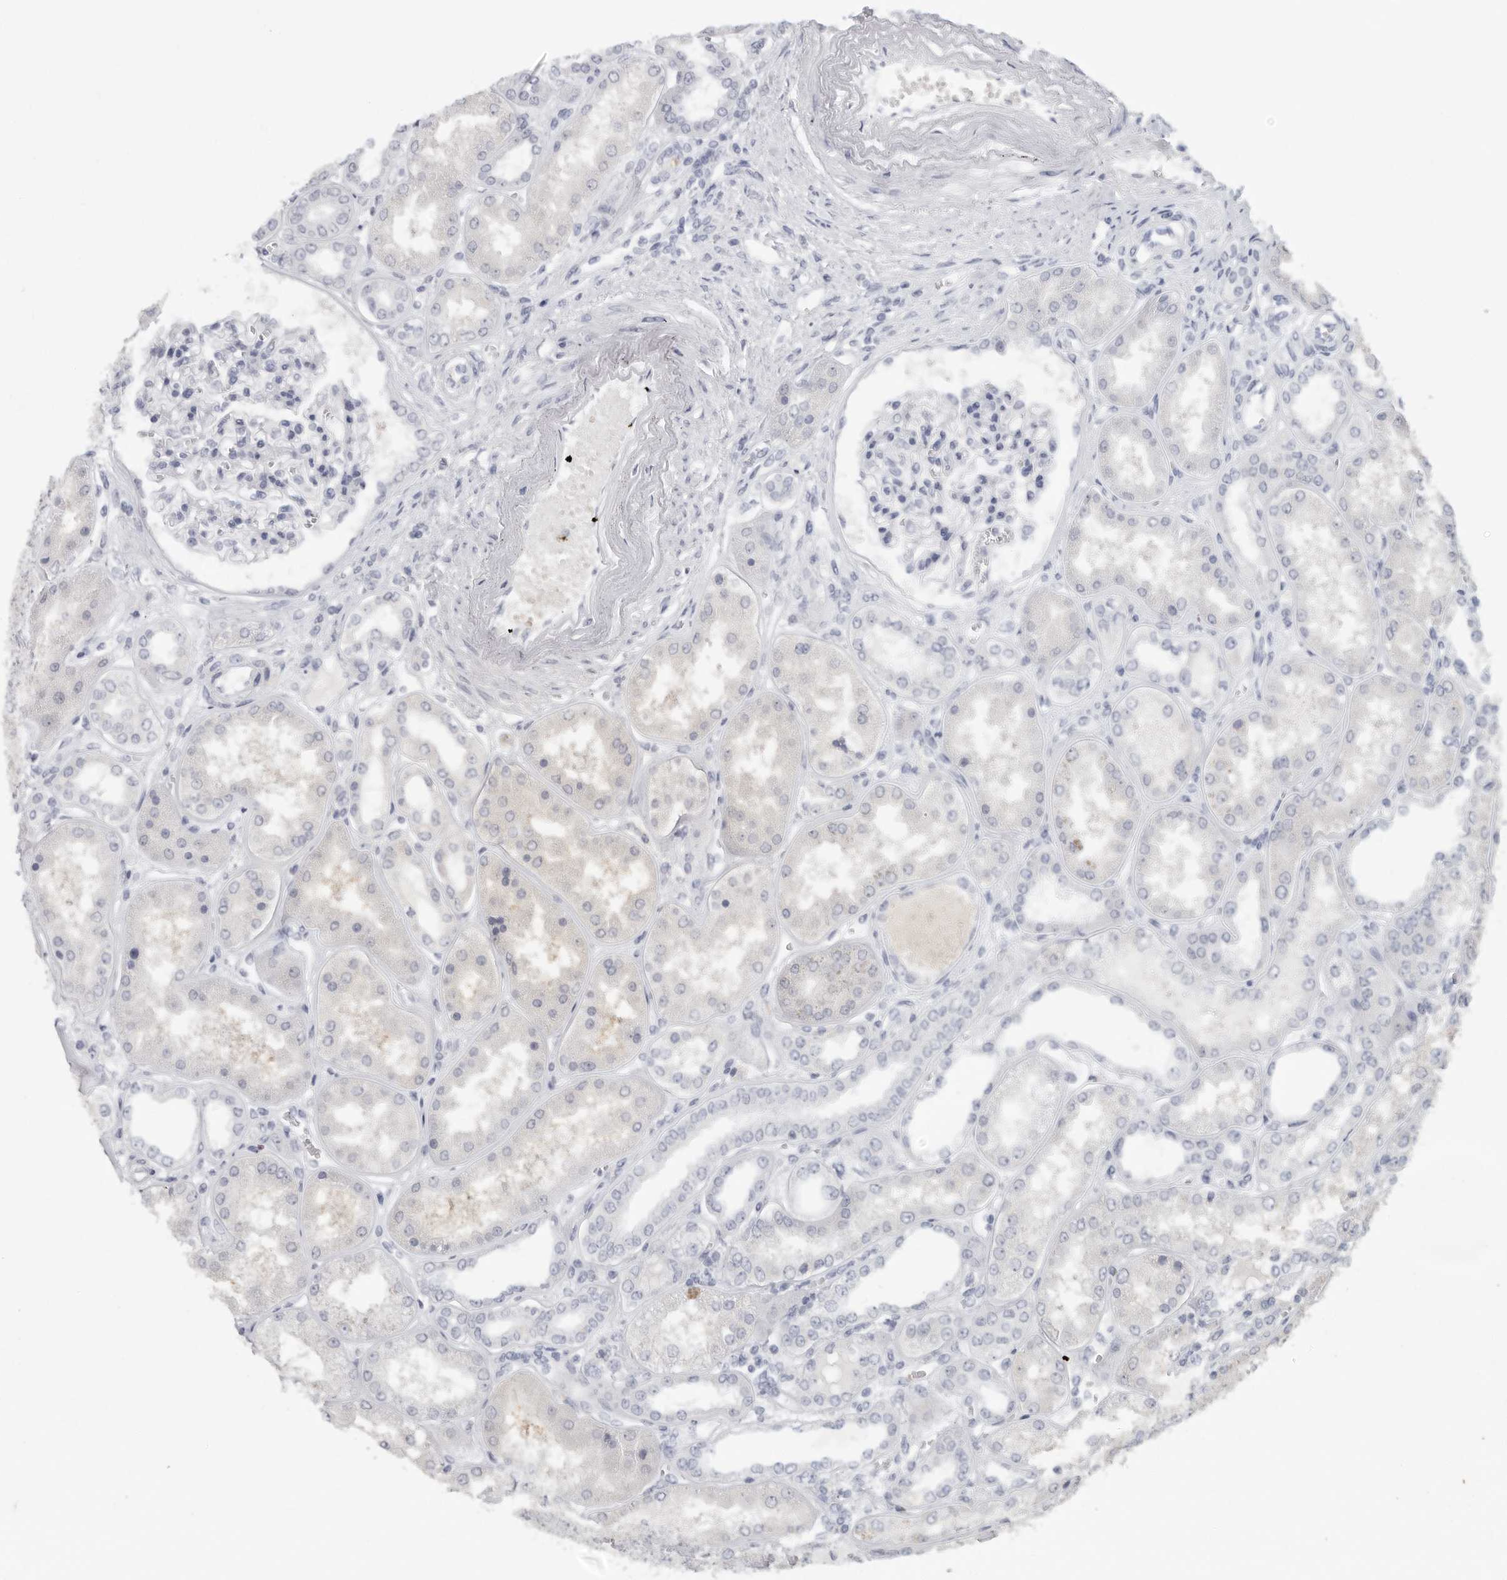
{"staining": {"intensity": "negative", "quantity": "none", "location": "none"}, "tissue": "kidney", "cell_type": "Cells in glomeruli", "image_type": "normal", "snomed": [{"axis": "morphology", "description": "Normal tissue, NOS"}, {"axis": "topography", "description": "Kidney"}], "caption": "There is no significant positivity in cells in glomeruli of kidney. (Brightfield microscopy of DAB (3,3'-diaminobenzidine) immunohistochemistry (IHC) at high magnification).", "gene": "DNAJC11", "patient": {"sex": "female", "age": 56}}